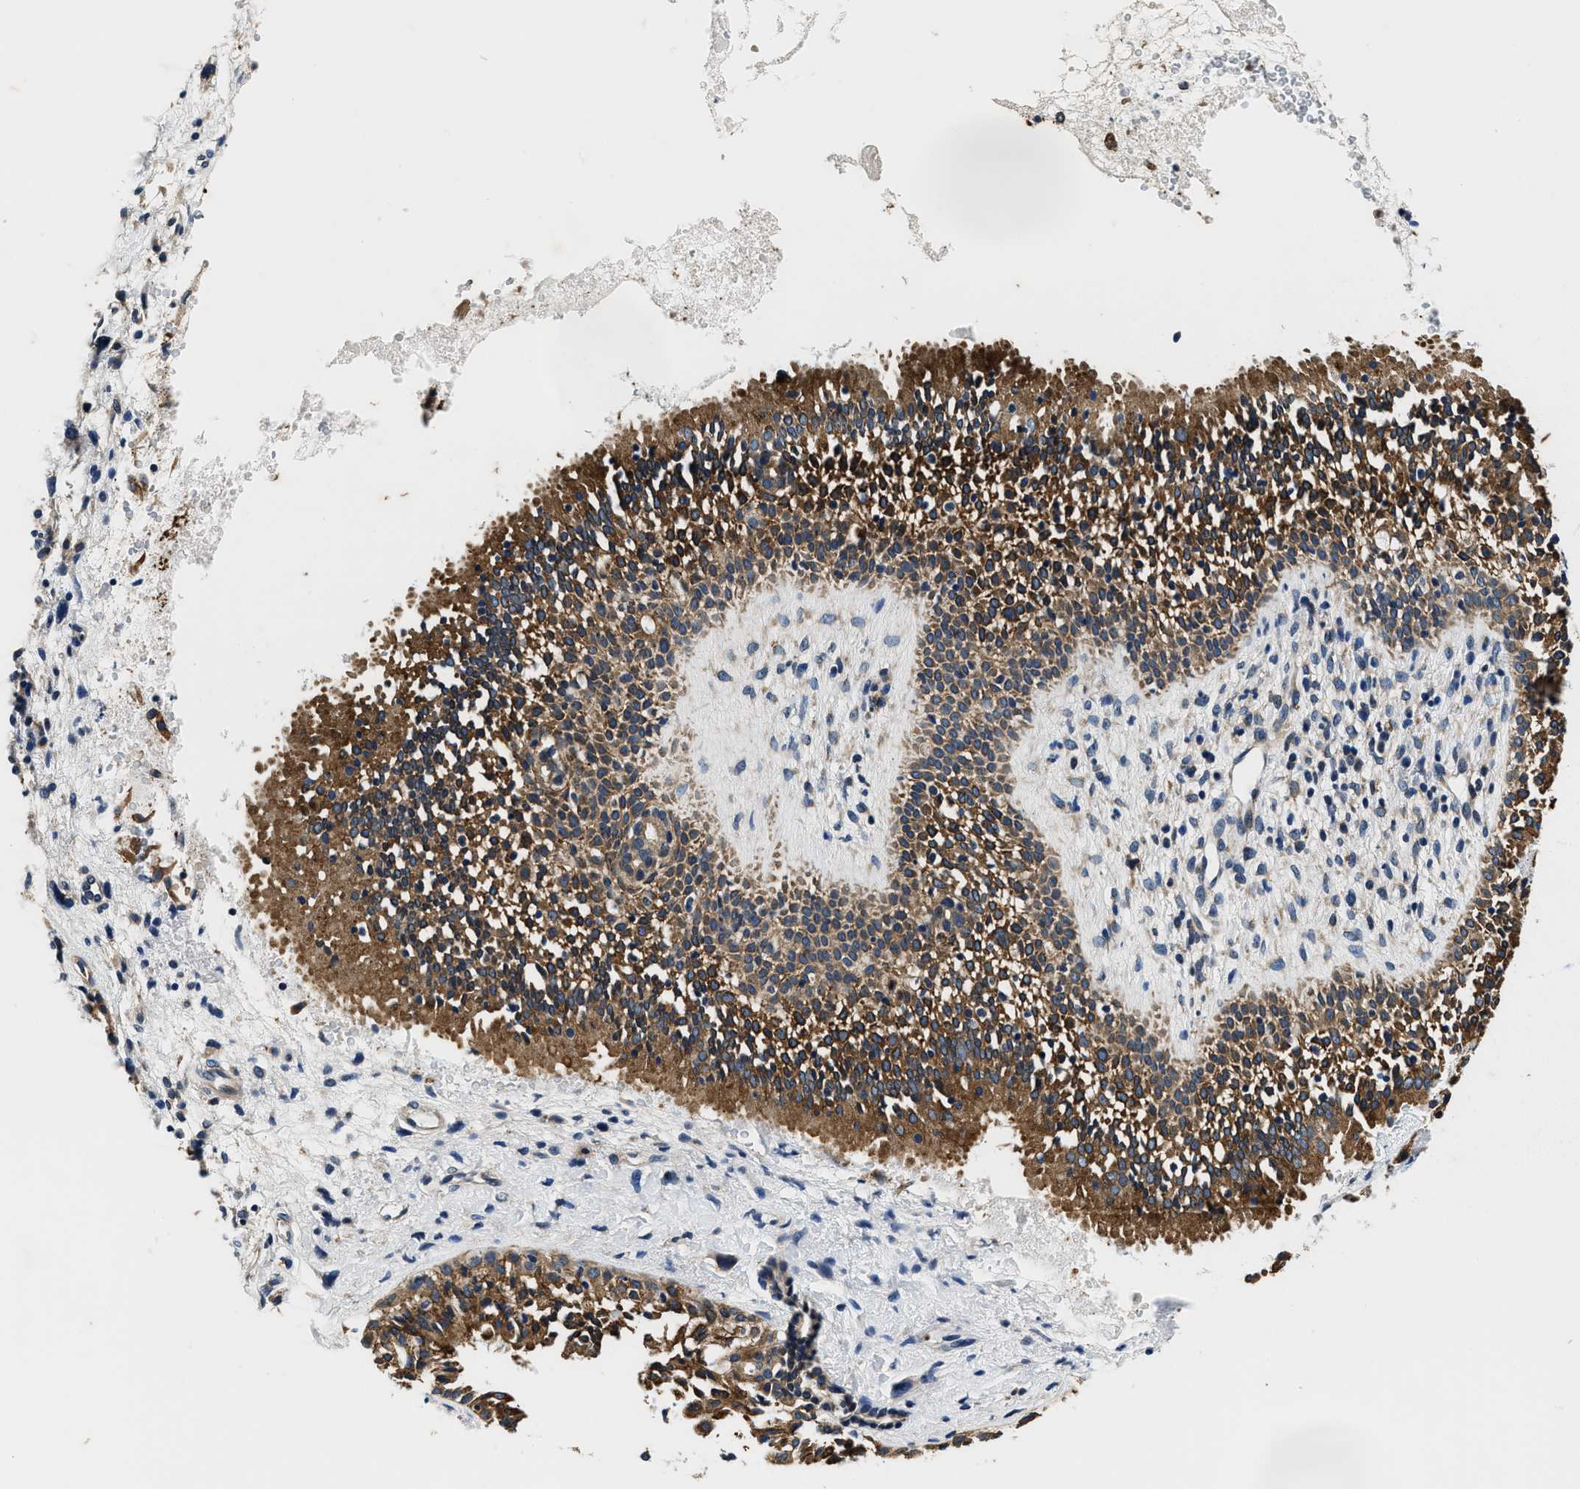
{"staining": {"intensity": "moderate", "quantity": ">75%", "location": "cytoplasmic/membranous"}, "tissue": "nasopharynx", "cell_type": "Respiratory epithelial cells", "image_type": "normal", "snomed": [{"axis": "morphology", "description": "Normal tissue, NOS"}, {"axis": "topography", "description": "Nasopharynx"}], "caption": "A brown stain labels moderate cytoplasmic/membranous positivity of a protein in respiratory epithelial cells of unremarkable nasopharynx.", "gene": "PI4KB", "patient": {"sex": "male", "age": 22}}